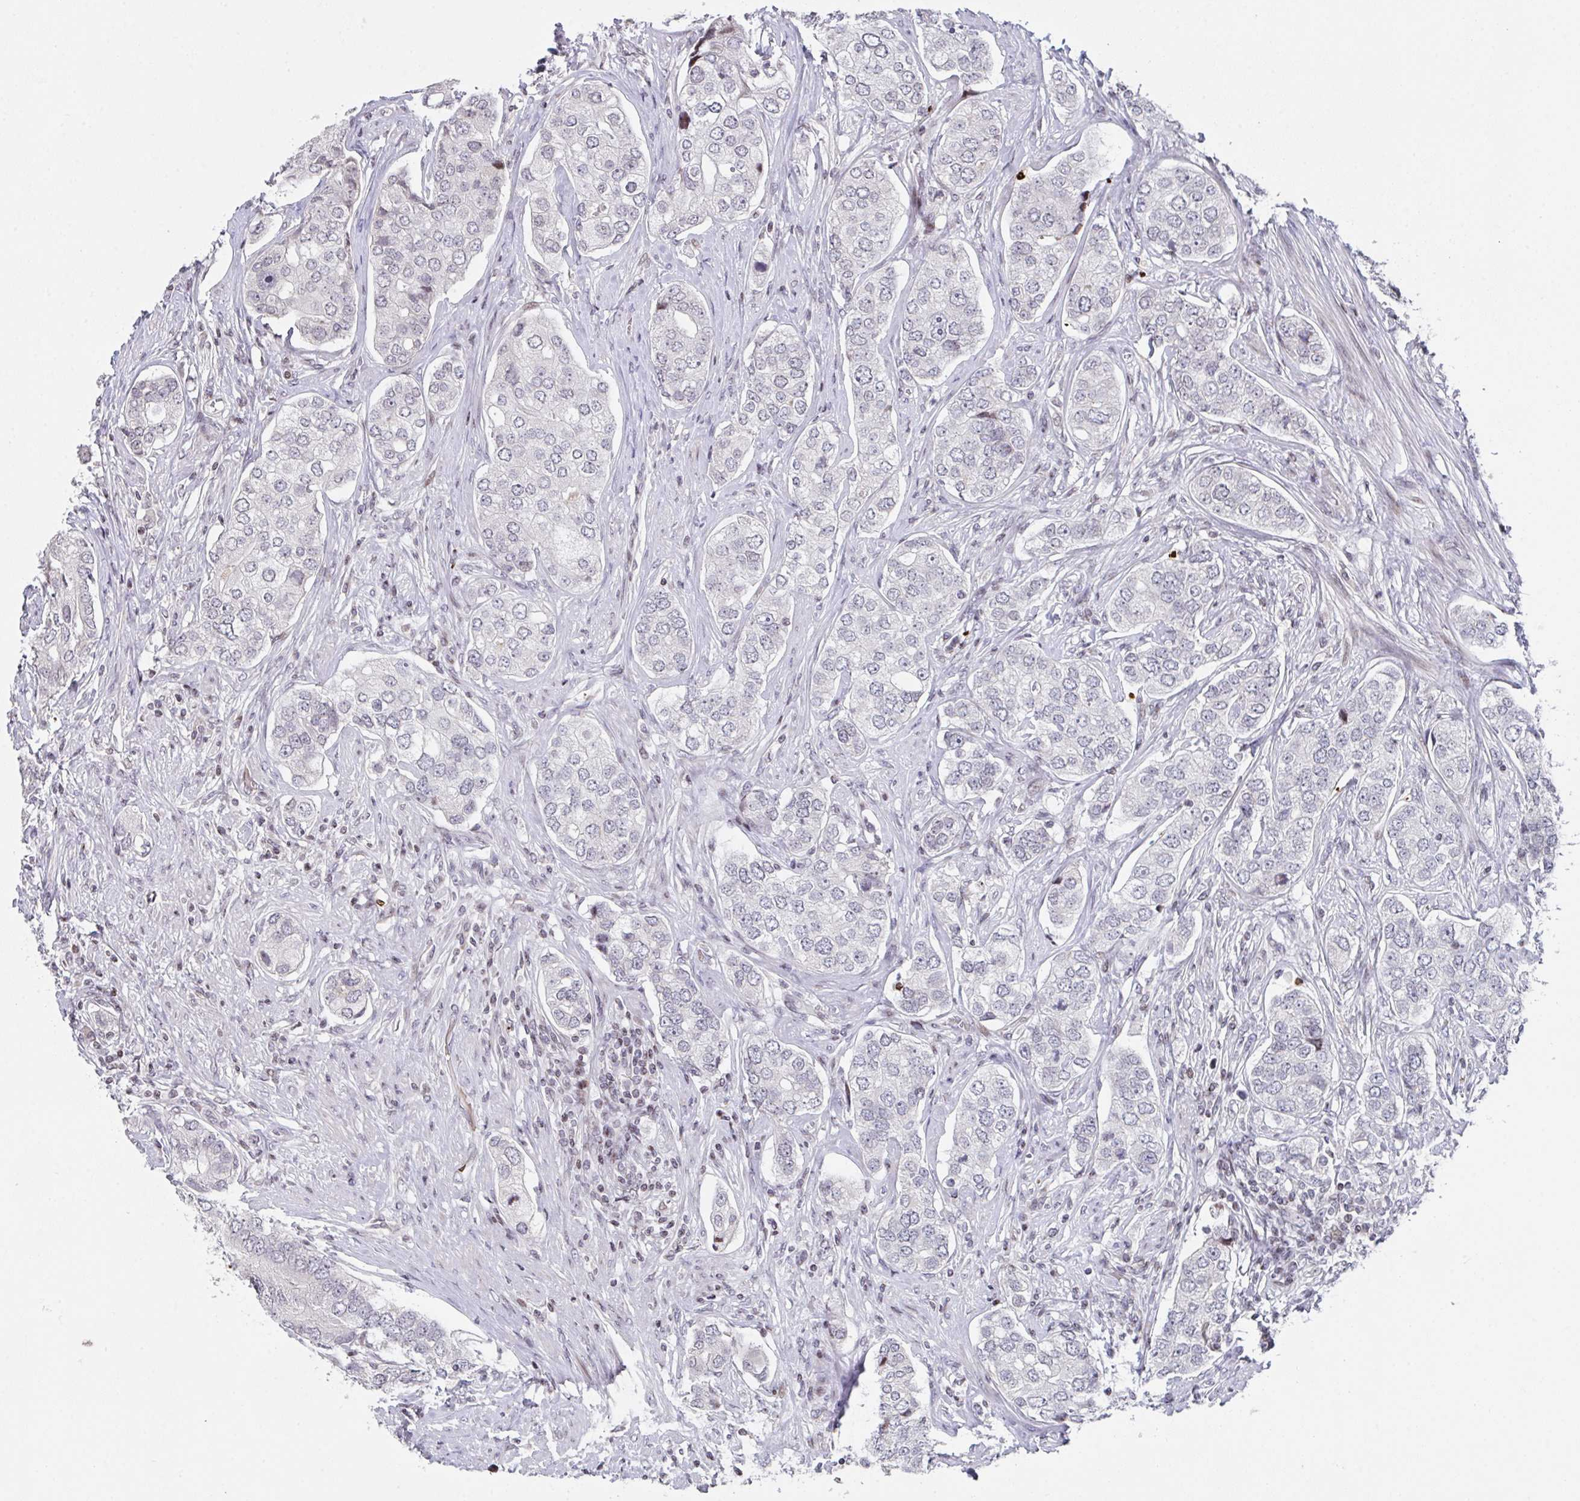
{"staining": {"intensity": "negative", "quantity": "none", "location": "none"}, "tissue": "prostate cancer", "cell_type": "Tumor cells", "image_type": "cancer", "snomed": [{"axis": "morphology", "description": "Adenocarcinoma, High grade"}, {"axis": "topography", "description": "Prostate"}], "caption": "IHC histopathology image of neoplastic tissue: human adenocarcinoma (high-grade) (prostate) stained with DAB (3,3'-diaminobenzidine) reveals no significant protein expression in tumor cells. (Stains: DAB IHC with hematoxylin counter stain, Microscopy: brightfield microscopy at high magnification).", "gene": "PCDHB8", "patient": {"sex": "male", "age": 60}}